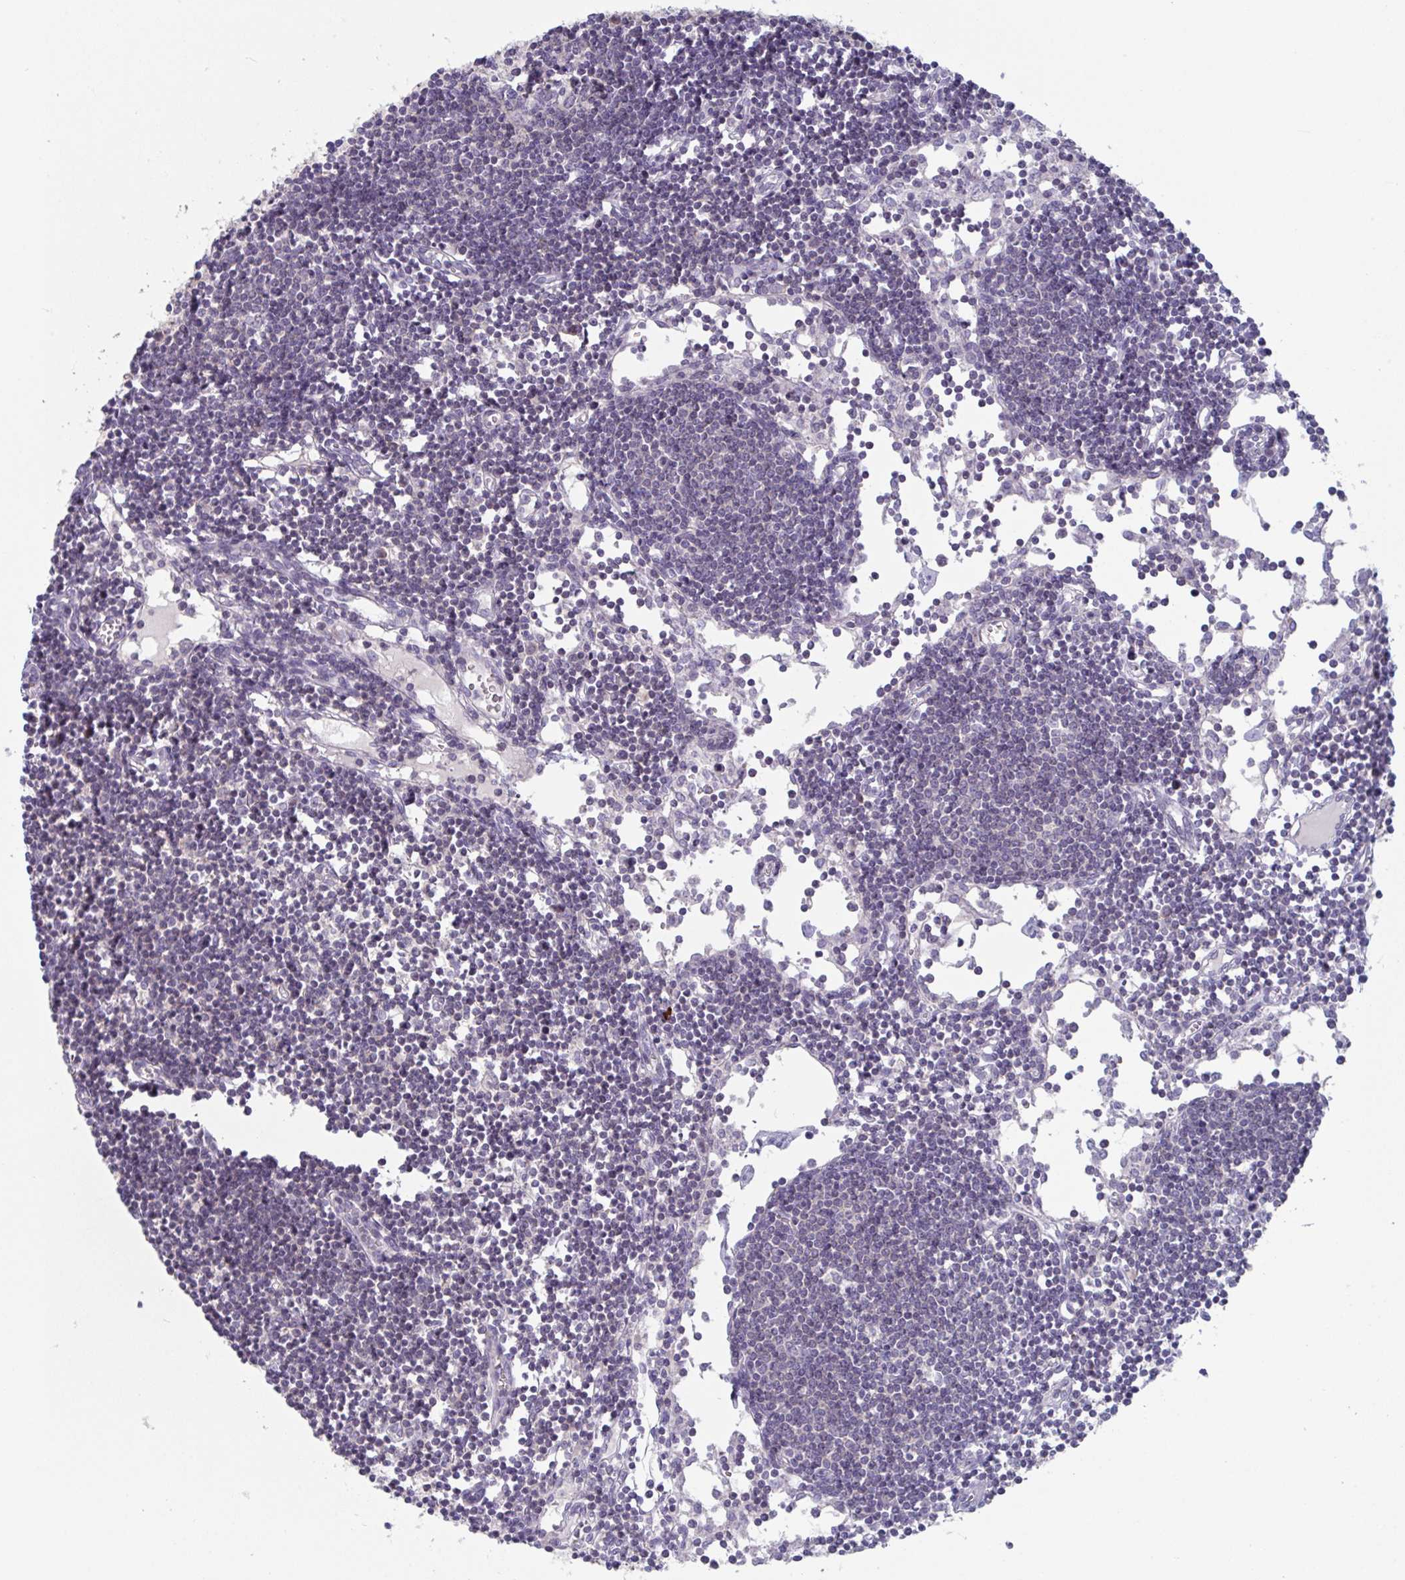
{"staining": {"intensity": "negative", "quantity": "none", "location": "none"}, "tissue": "lymph node", "cell_type": "Germinal center cells", "image_type": "normal", "snomed": [{"axis": "morphology", "description": "Normal tissue, NOS"}, {"axis": "topography", "description": "Lymph node"}], "caption": "Protein analysis of normal lymph node demonstrates no significant staining in germinal center cells. (DAB immunohistochemistry (IHC), high magnification).", "gene": "STK26", "patient": {"sex": "female", "age": 65}}